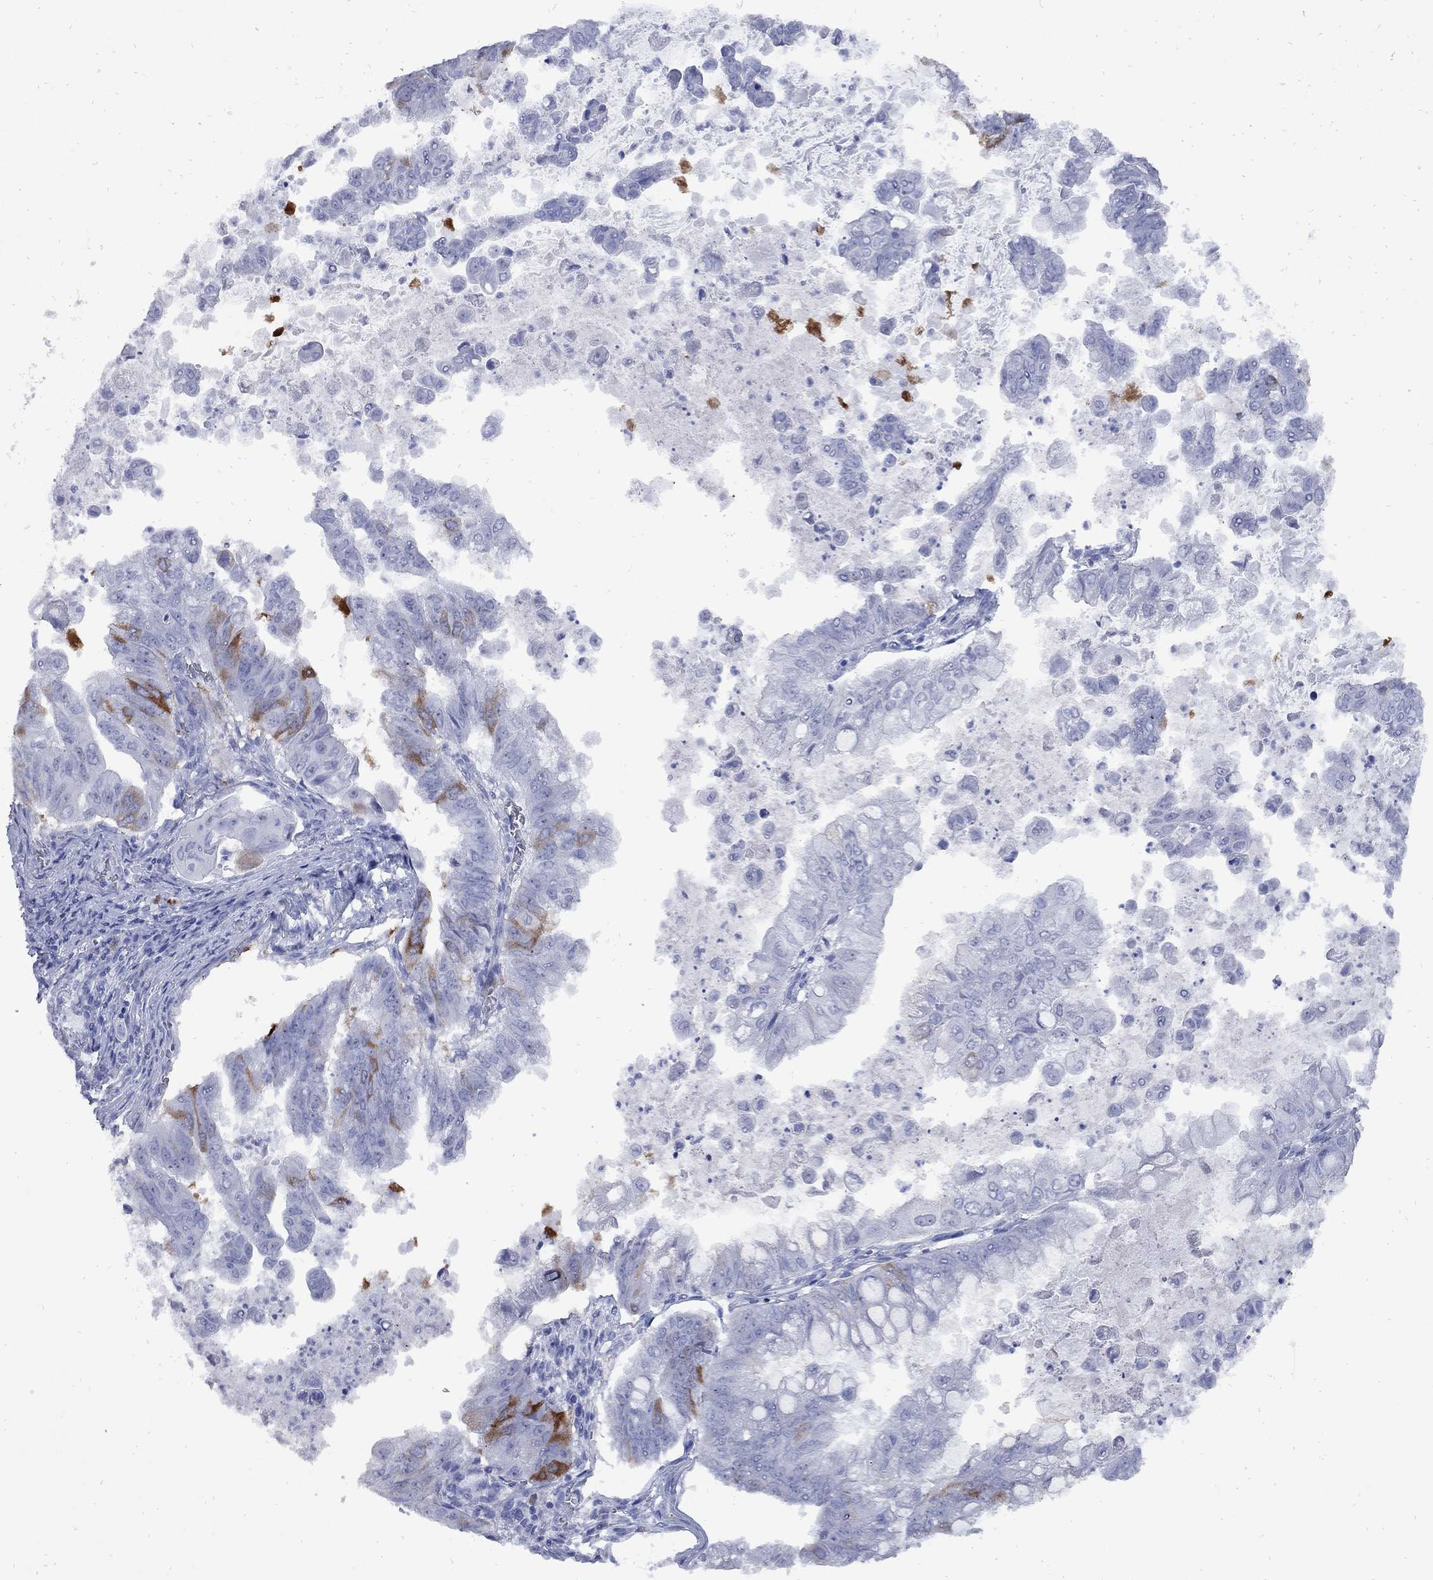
{"staining": {"intensity": "strong", "quantity": "<25%", "location": "cytoplasmic/membranous"}, "tissue": "stomach cancer", "cell_type": "Tumor cells", "image_type": "cancer", "snomed": [{"axis": "morphology", "description": "Adenocarcinoma, NOS"}, {"axis": "topography", "description": "Stomach, upper"}], "caption": "The image shows staining of stomach cancer (adenocarcinoma), revealing strong cytoplasmic/membranous protein expression (brown color) within tumor cells. Using DAB (3,3'-diaminobenzidine) (brown) and hematoxylin (blue) stains, captured at high magnification using brightfield microscopy.", "gene": "TACC3", "patient": {"sex": "male", "age": 80}}